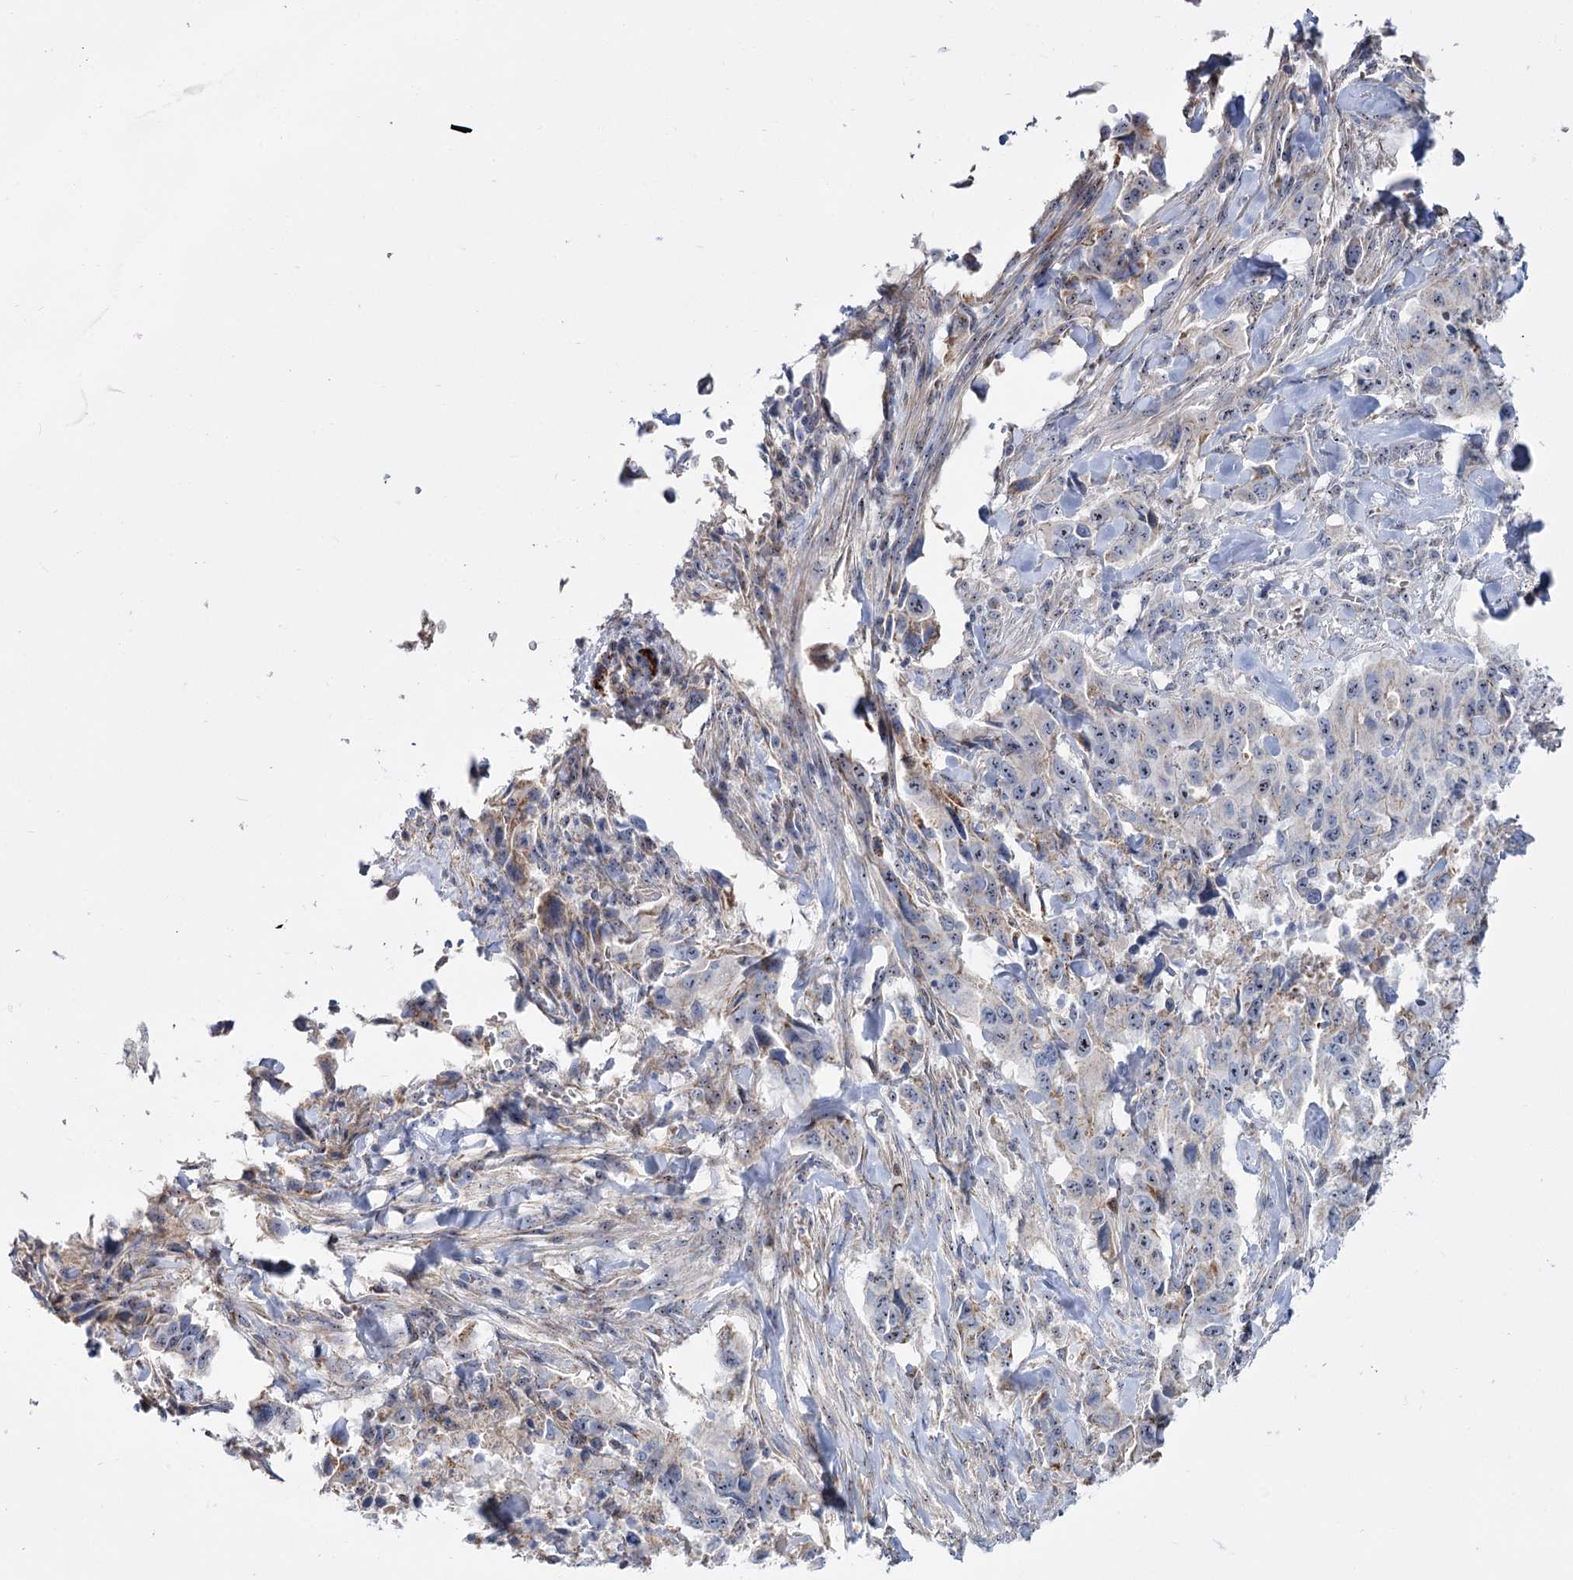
{"staining": {"intensity": "moderate", "quantity": "<25%", "location": "nuclear"}, "tissue": "lung cancer", "cell_type": "Tumor cells", "image_type": "cancer", "snomed": [{"axis": "morphology", "description": "Adenocarcinoma, NOS"}, {"axis": "topography", "description": "Lung"}], "caption": "Immunohistochemical staining of human adenocarcinoma (lung) demonstrates low levels of moderate nuclear positivity in approximately <25% of tumor cells.", "gene": "SUOX", "patient": {"sex": "female", "age": 51}}